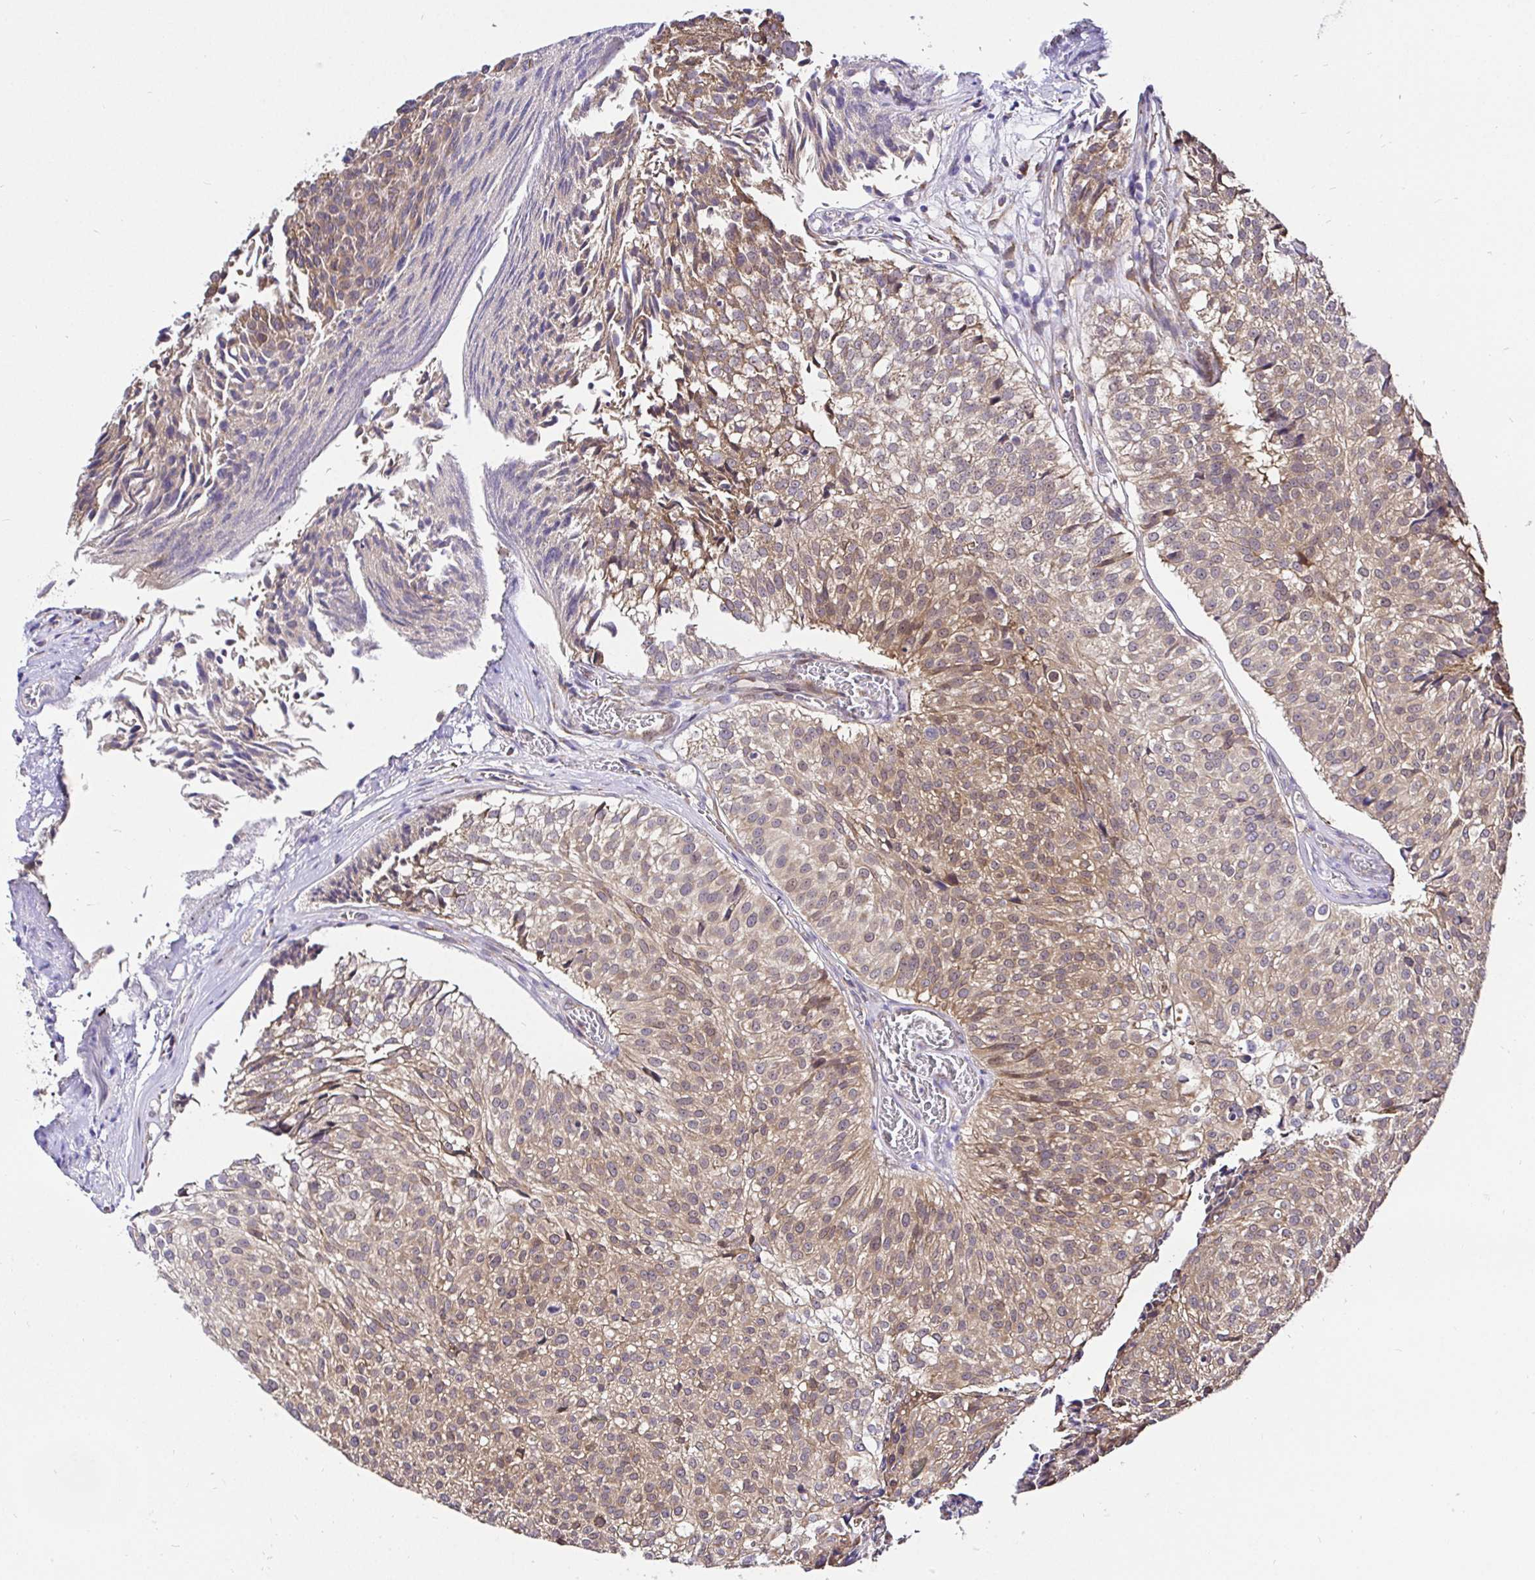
{"staining": {"intensity": "weak", "quantity": ">75%", "location": "cytoplasmic/membranous"}, "tissue": "urothelial cancer", "cell_type": "Tumor cells", "image_type": "cancer", "snomed": [{"axis": "morphology", "description": "Urothelial carcinoma, Low grade"}, {"axis": "topography", "description": "Urinary bladder"}], "caption": "Immunohistochemical staining of human urothelial cancer reveals low levels of weak cytoplasmic/membranous staining in approximately >75% of tumor cells.", "gene": "CCDC122", "patient": {"sex": "male", "age": 80}}